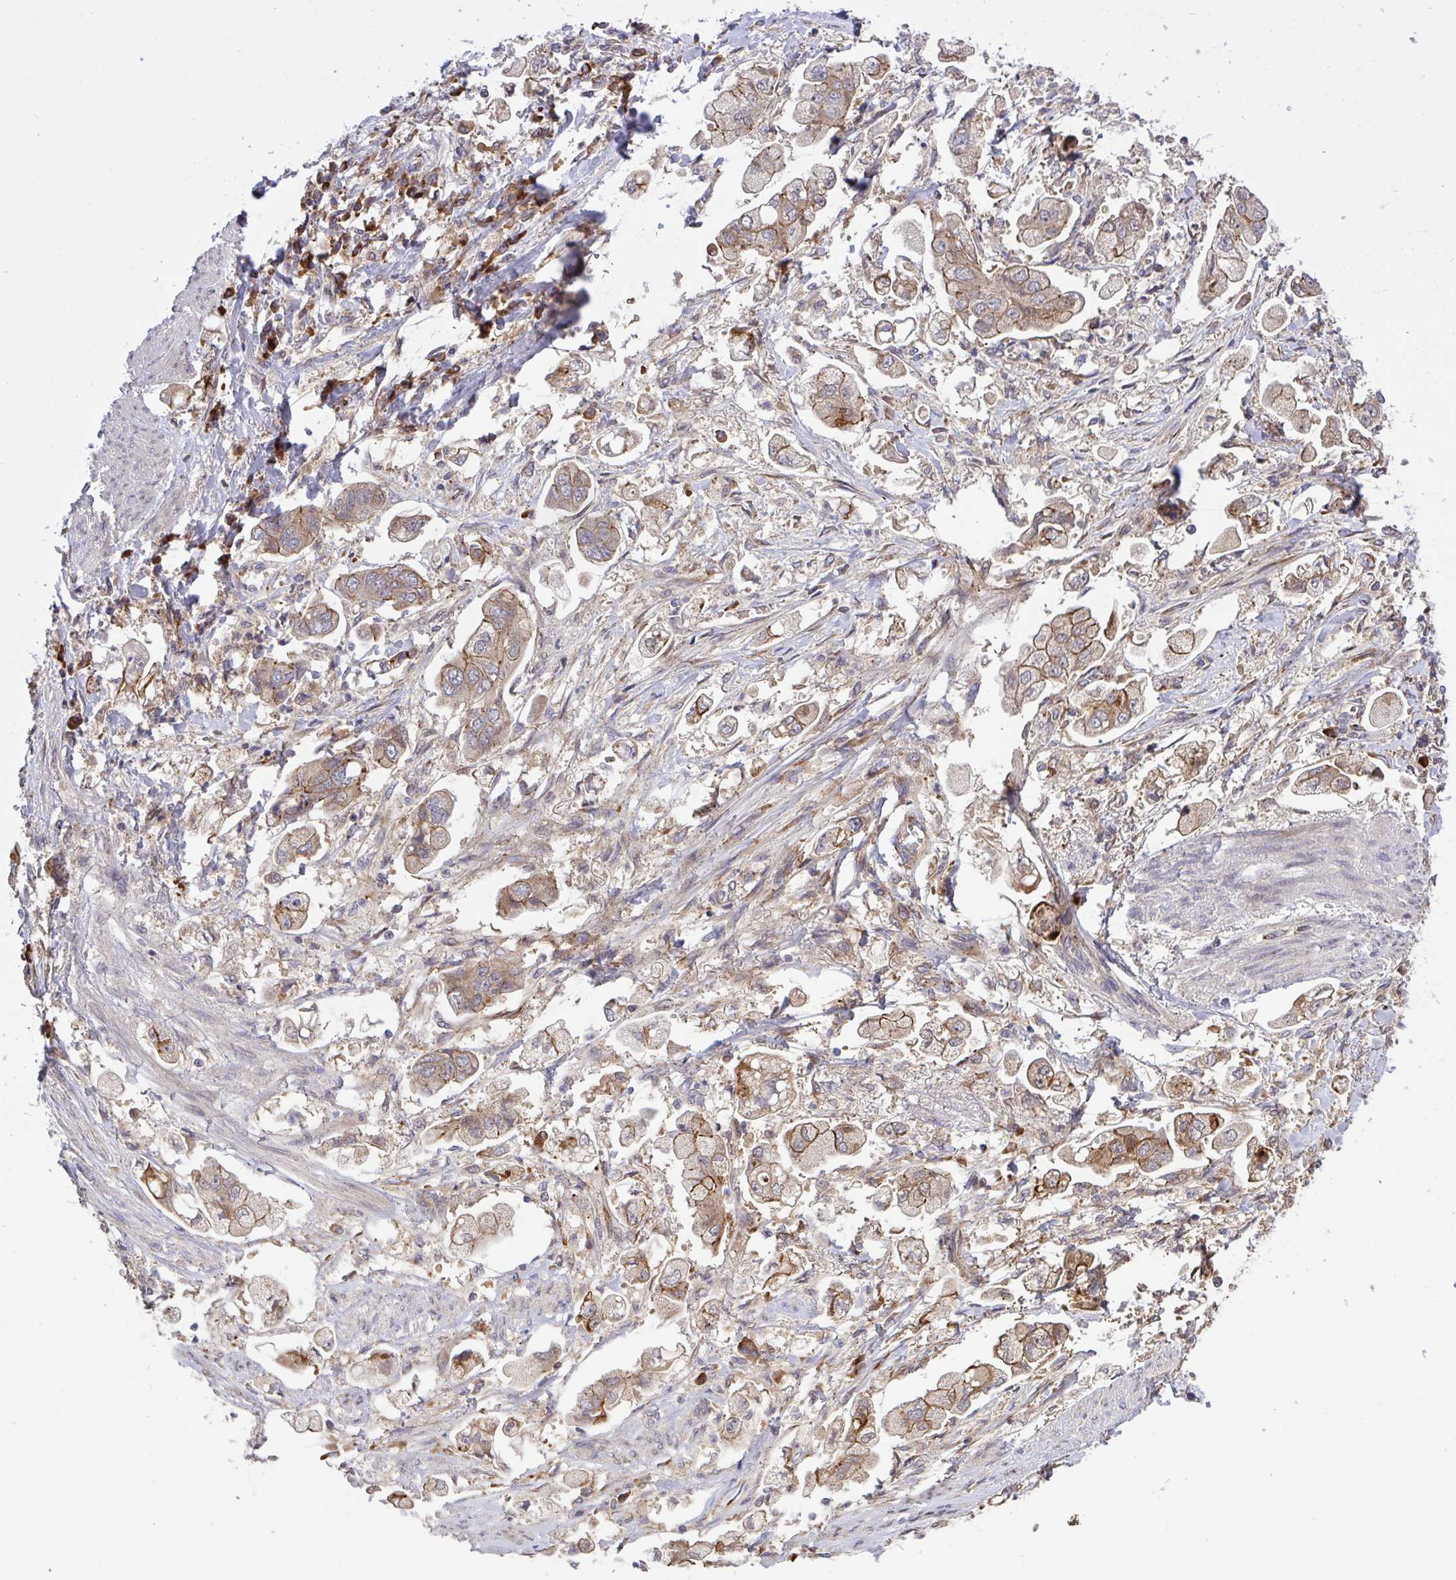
{"staining": {"intensity": "moderate", "quantity": "25%-75%", "location": "cytoplasmic/membranous"}, "tissue": "stomach cancer", "cell_type": "Tumor cells", "image_type": "cancer", "snomed": [{"axis": "morphology", "description": "Adenocarcinoma, NOS"}, {"axis": "topography", "description": "Stomach"}], "caption": "A high-resolution image shows immunohistochemistry staining of adenocarcinoma (stomach), which displays moderate cytoplasmic/membranous expression in about 25%-75% of tumor cells. Using DAB (3,3'-diaminobenzidine) (brown) and hematoxylin (blue) stains, captured at high magnification using brightfield microscopy.", "gene": "INTS10", "patient": {"sex": "male", "age": 62}}